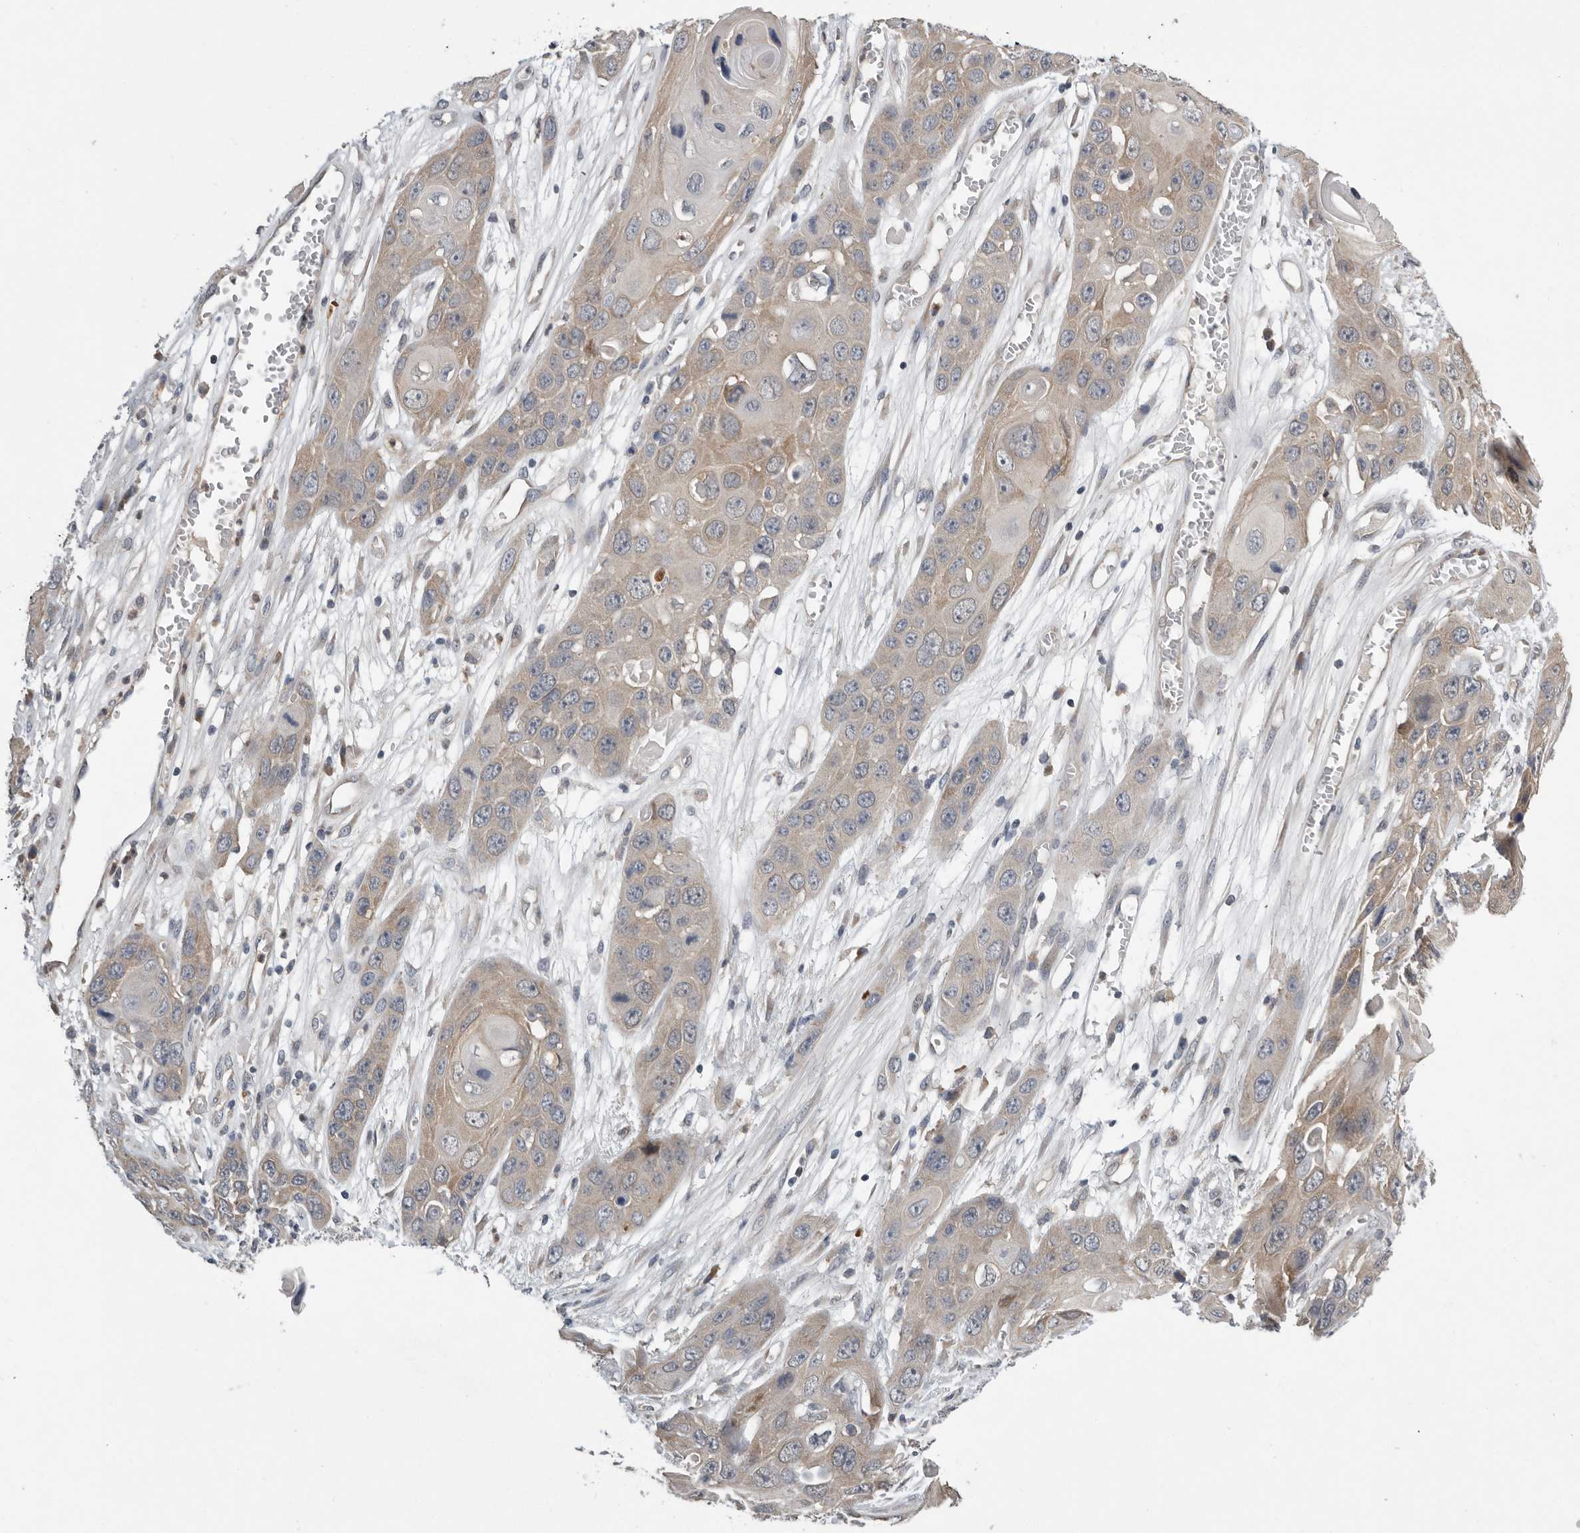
{"staining": {"intensity": "weak", "quantity": "25%-75%", "location": "cytoplasmic/membranous"}, "tissue": "skin cancer", "cell_type": "Tumor cells", "image_type": "cancer", "snomed": [{"axis": "morphology", "description": "Squamous cell carcinoma, NOS"}, {"axis": "topography", "description": "Skin"}], "caption": "This histopathology image demonstrates skin squamous cell carcinoma stained with immunohistochemistry to label a protein in brown. The cytoplasmic/membranous of tumor cells show weak positivity for the protein. Nuclei are counter-stained blue.", "gene": "RALGPS2", "patient": {"sex": "male", "age": 55}}